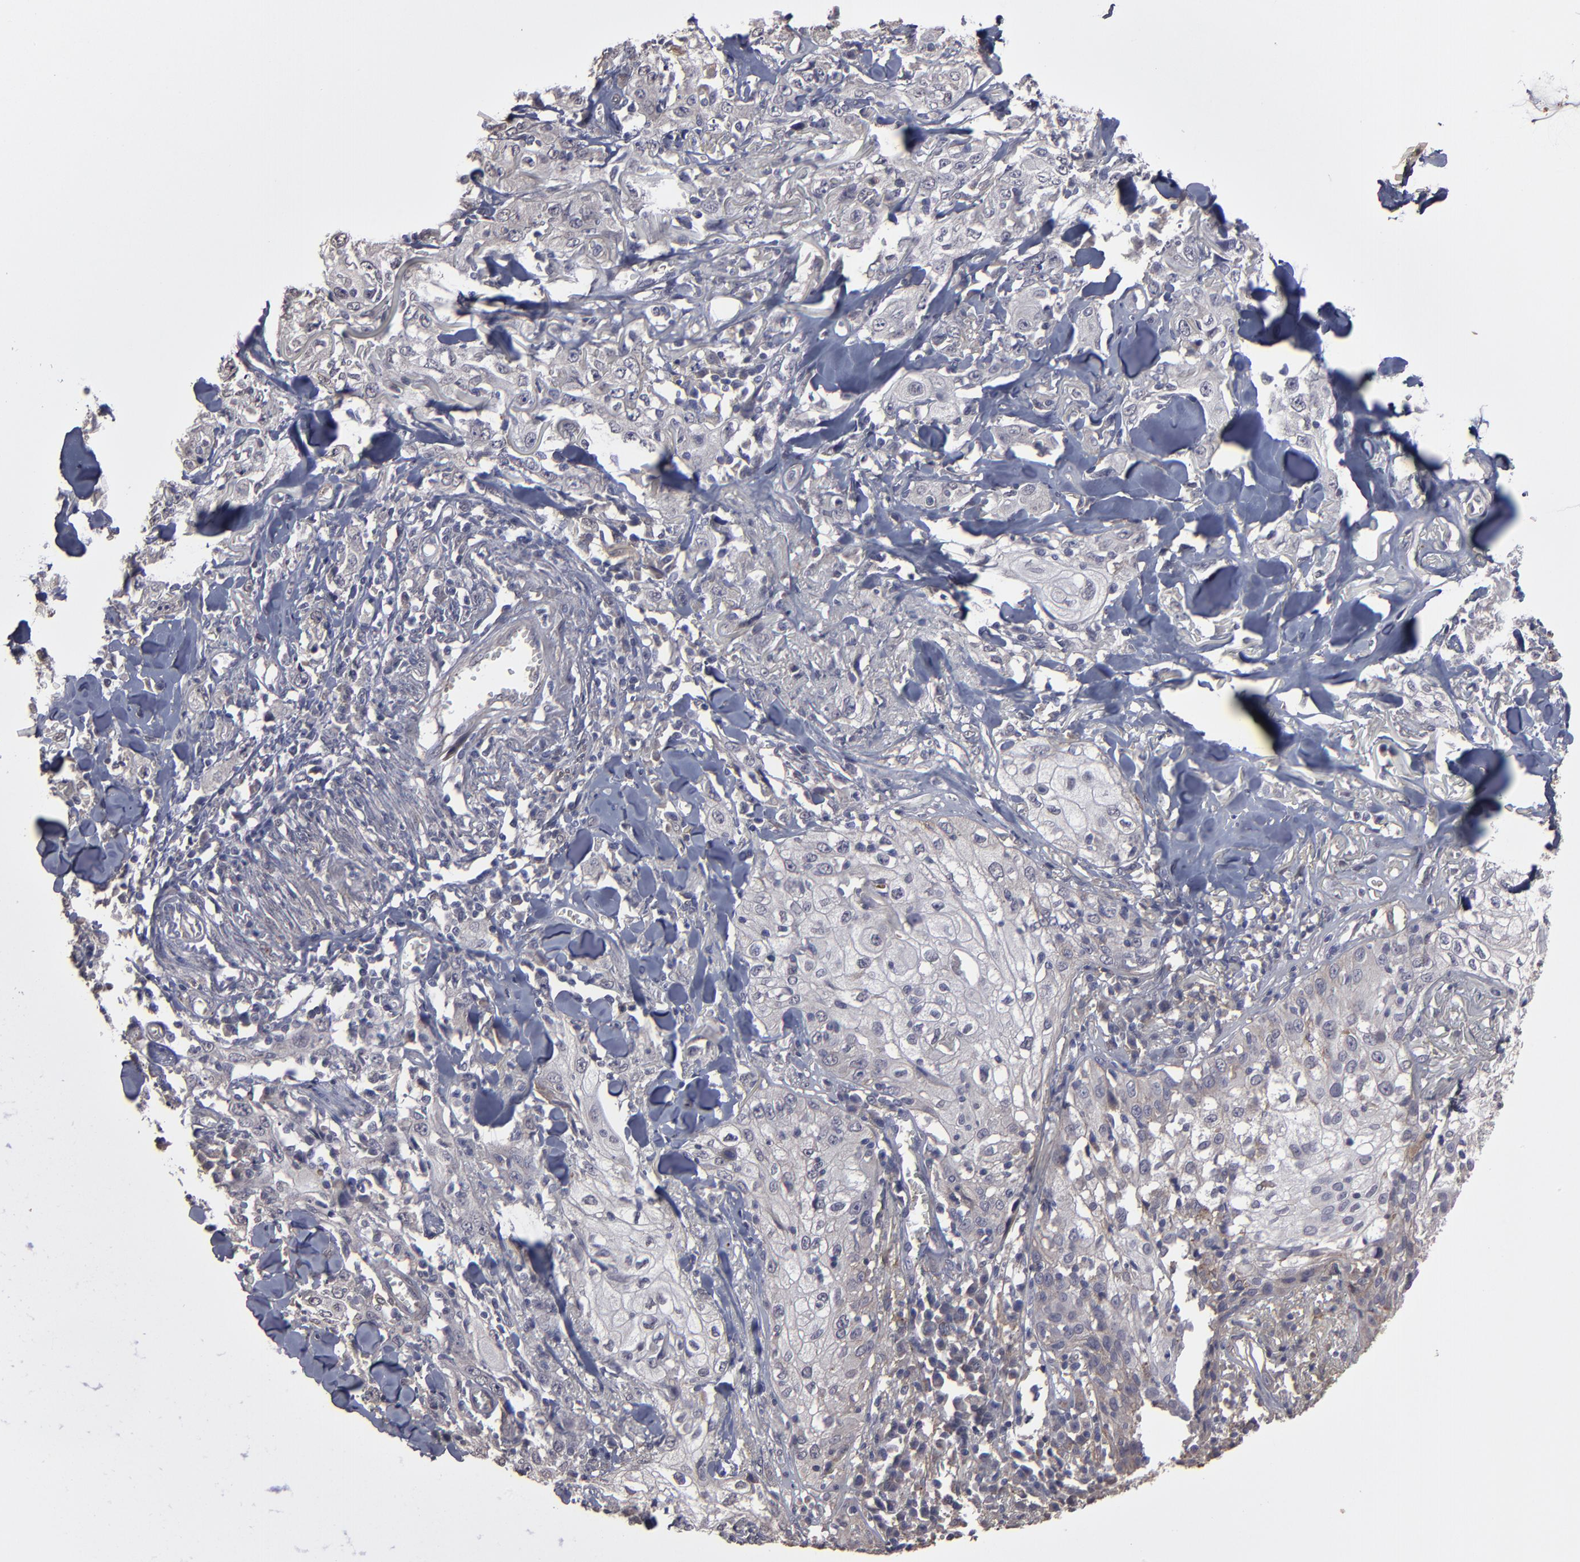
{"staining": {"intensity": "weak", "quantity": "<25%", "location": "cytoplasmic/membranous"}, "tissue": "skin cancer", "cell_type": "Tumor cells", "image_type": "cancer", "snomed": [{"axis": "morphology", "description": "Squamous cell carcinoma, NOS"}, {"axis": "topography", "description": "Skin"}], "caption": "Immunohistochemical staining of human squamous cell carcinoma (skin) displays no significant positivity in tumor cells. Nuclei are stained in blue.", "gene": "ITGB5", "patient": {"sex": "male", "age": 65}}